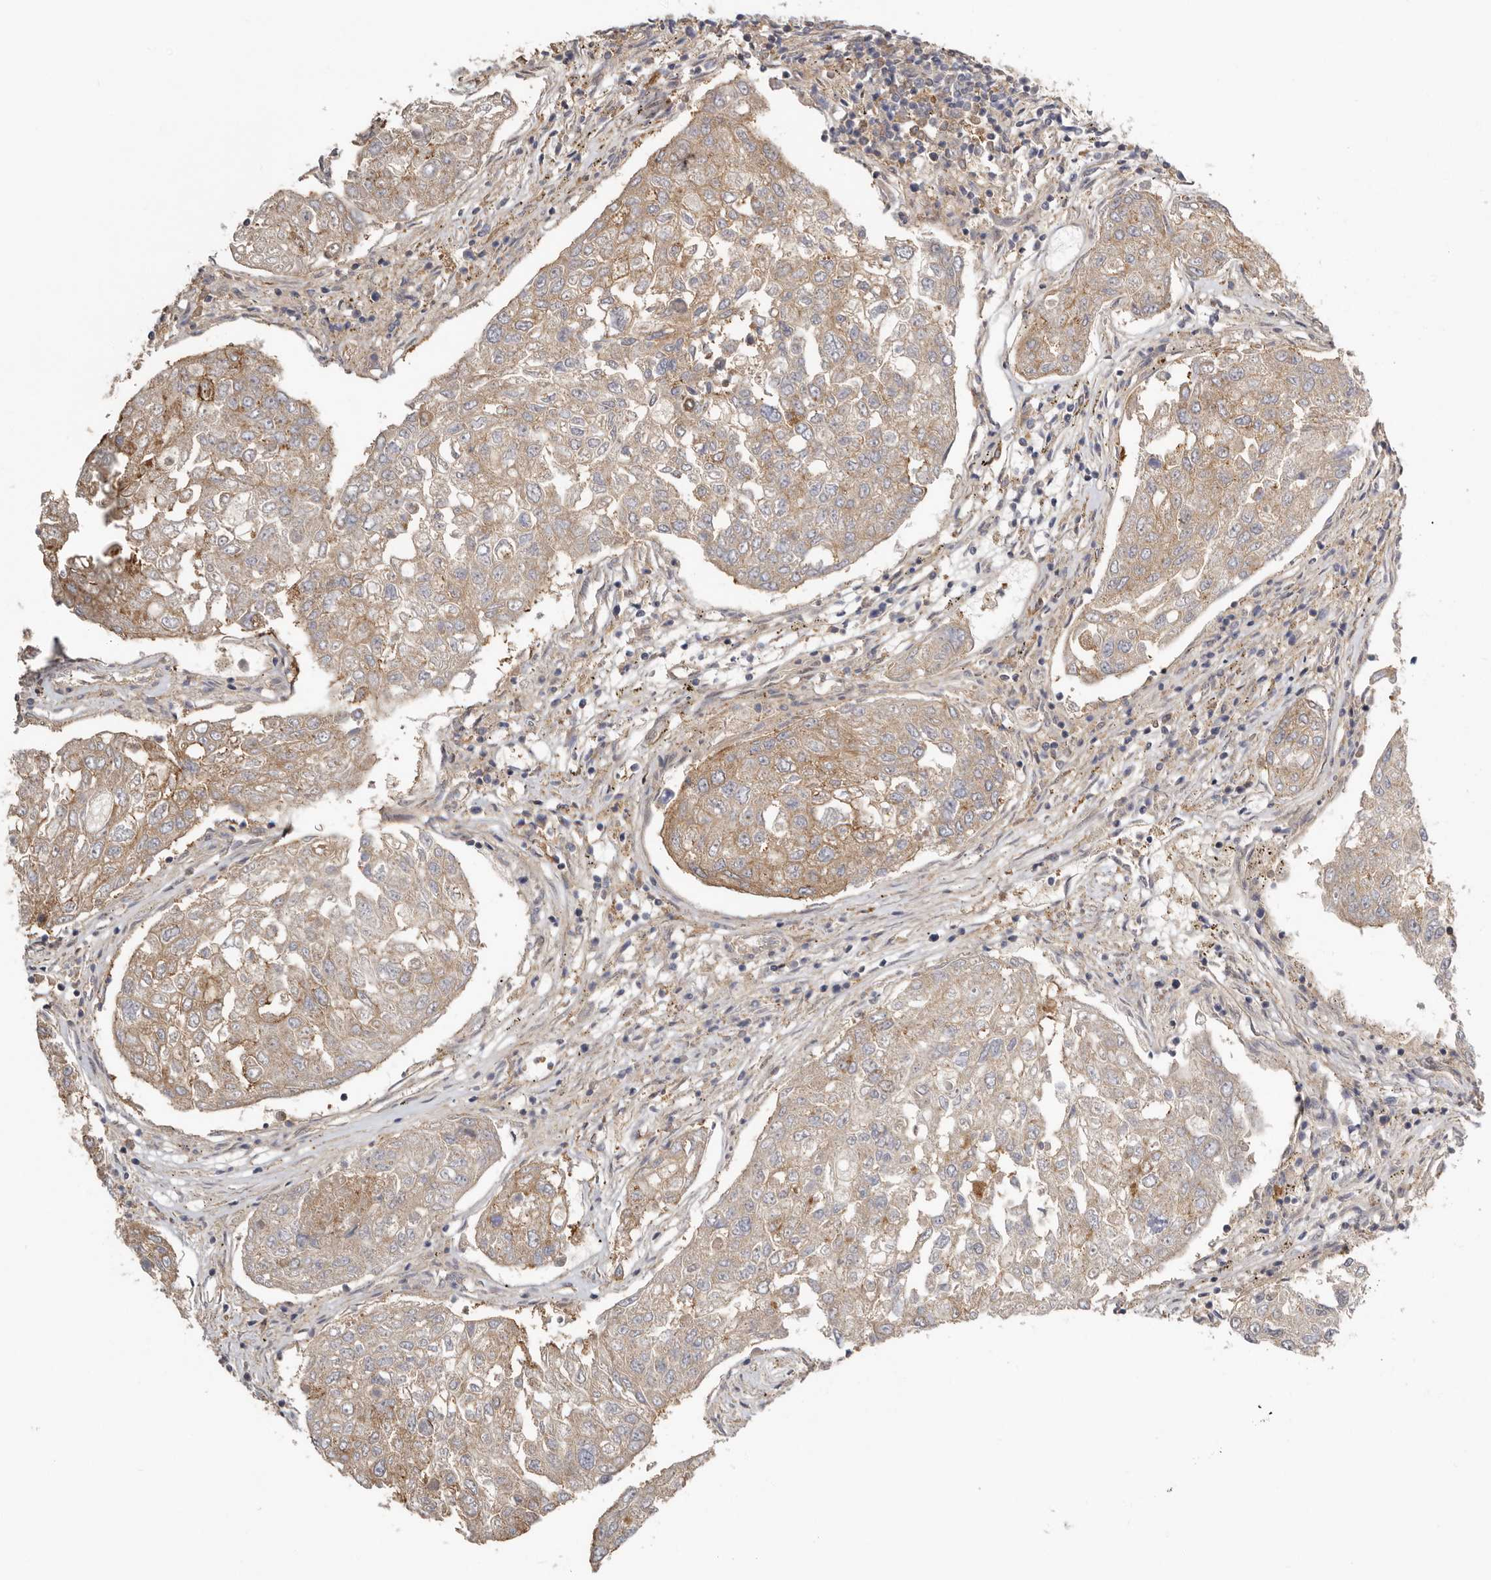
{"staining": {"intensity": "moderate", "quantity": ">75%", "location": "cytoplasmic/membranous"}, "tissue": "urothelial cancer", "cell_type": "Tumor cells", "image_type": "cancer", "snomed": [{"axis": "morphology", "description": "Urothelial carcinoma, High grade"}, {"axis": "topography", "description": "Lymph node"}, {"axis": "topography", "description": "Urinary bladder"}], "caption": "IHC (DAB) staining of human high-grade urothelial carcinoma exhibits moderate cytoplasmic/membranous protein staining in about >75% of tumor cells.", "gene": "MSRB2", "patient": {"sex": "male", "age": 51}}